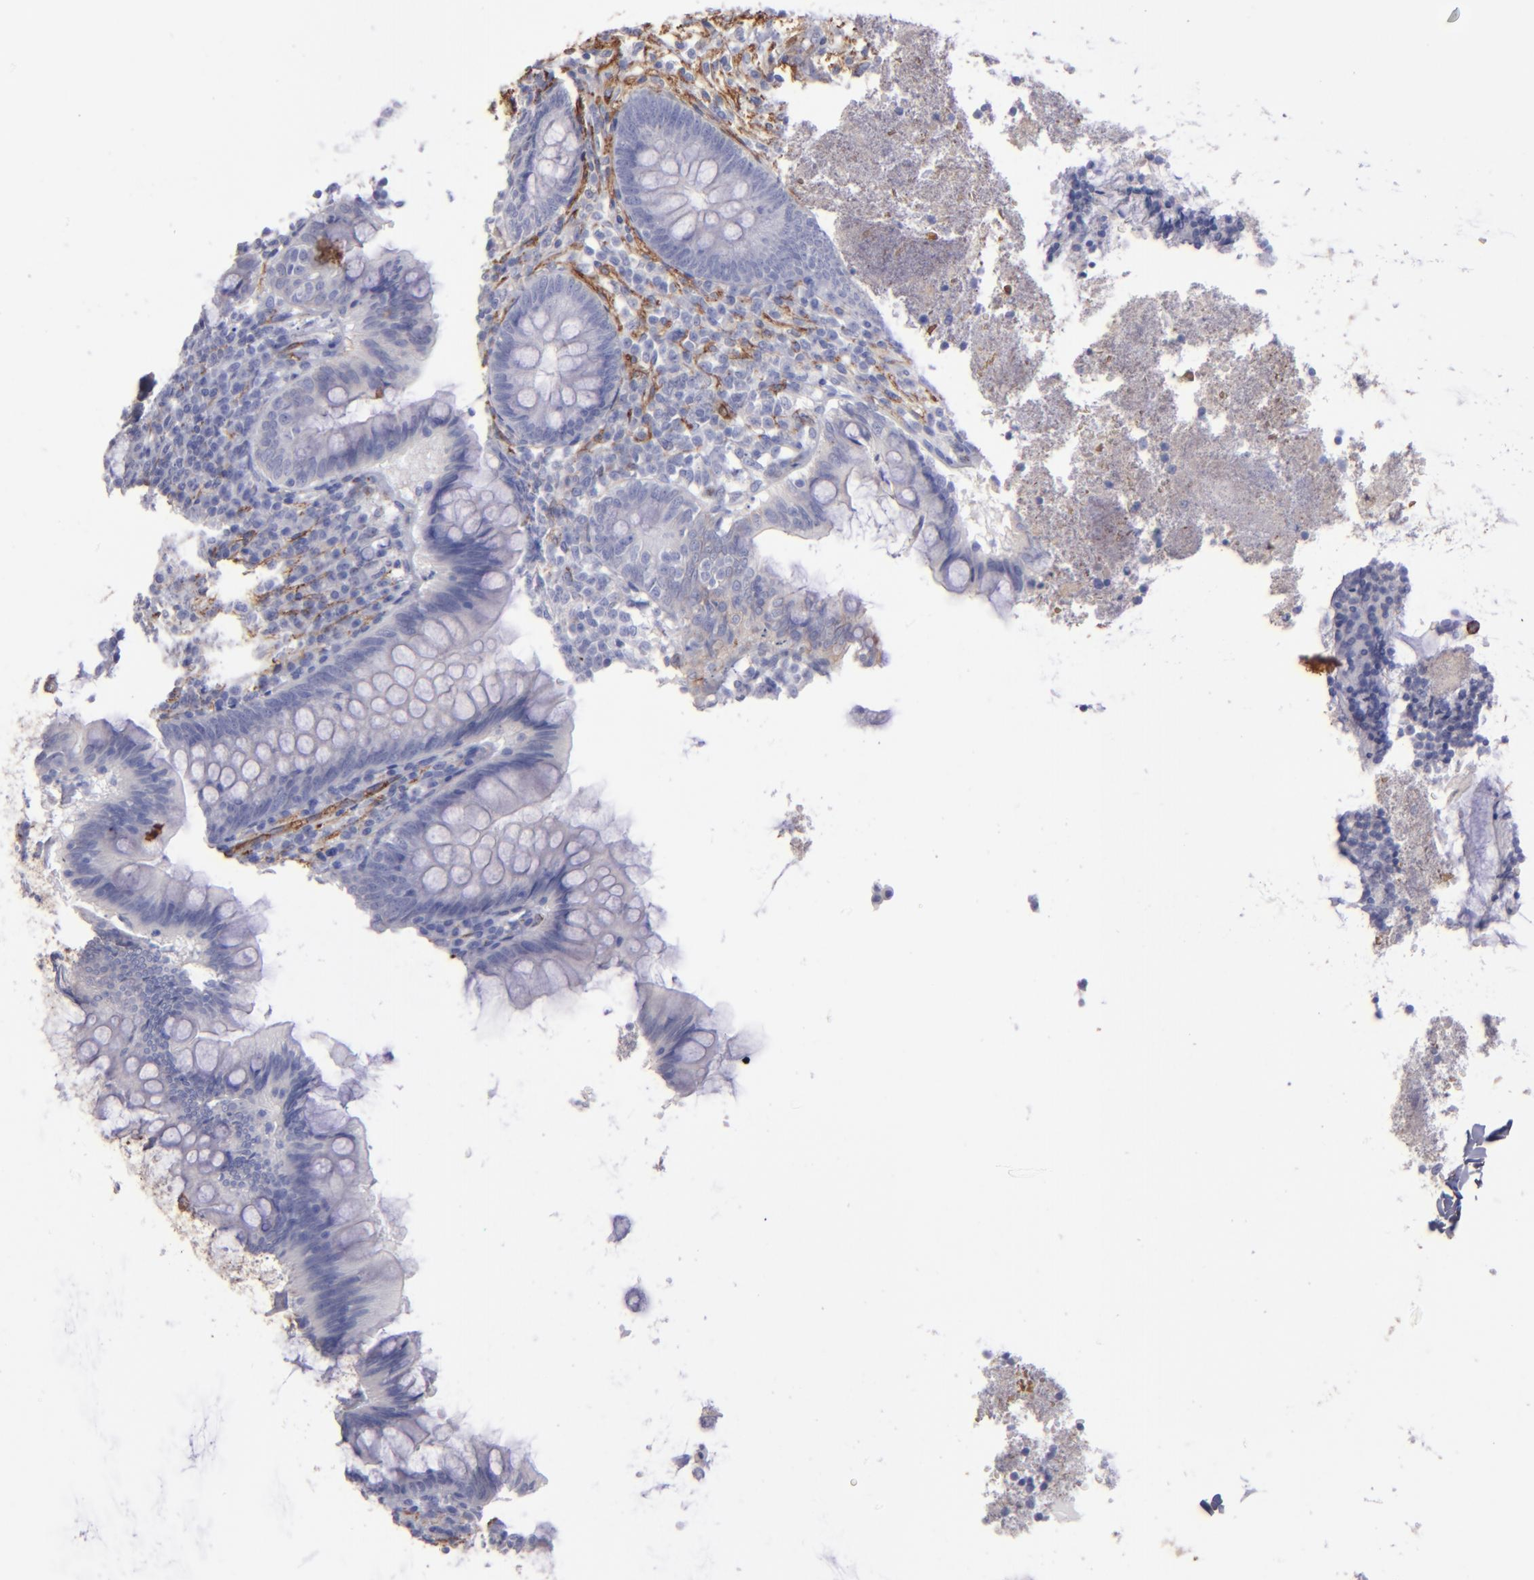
{"staining": {"intensity": "negative", "quantity": "none", "location": "none"}, "tissue": "appendix", "cell_type": "Glandular cells", "image_type": "normal", "snomed": [{"axis": "morphology", "description": "Normal tissue, NOS"}, {"axis": "topography", "description": "Appendix"}], "caption": "Image shows no significant protein staining in glandular cells of benign appendix. (DAB immunohistochemistry, high magnification).", "gene": "AHNAK2", "patient": {"sex": "female", "age": 66}}